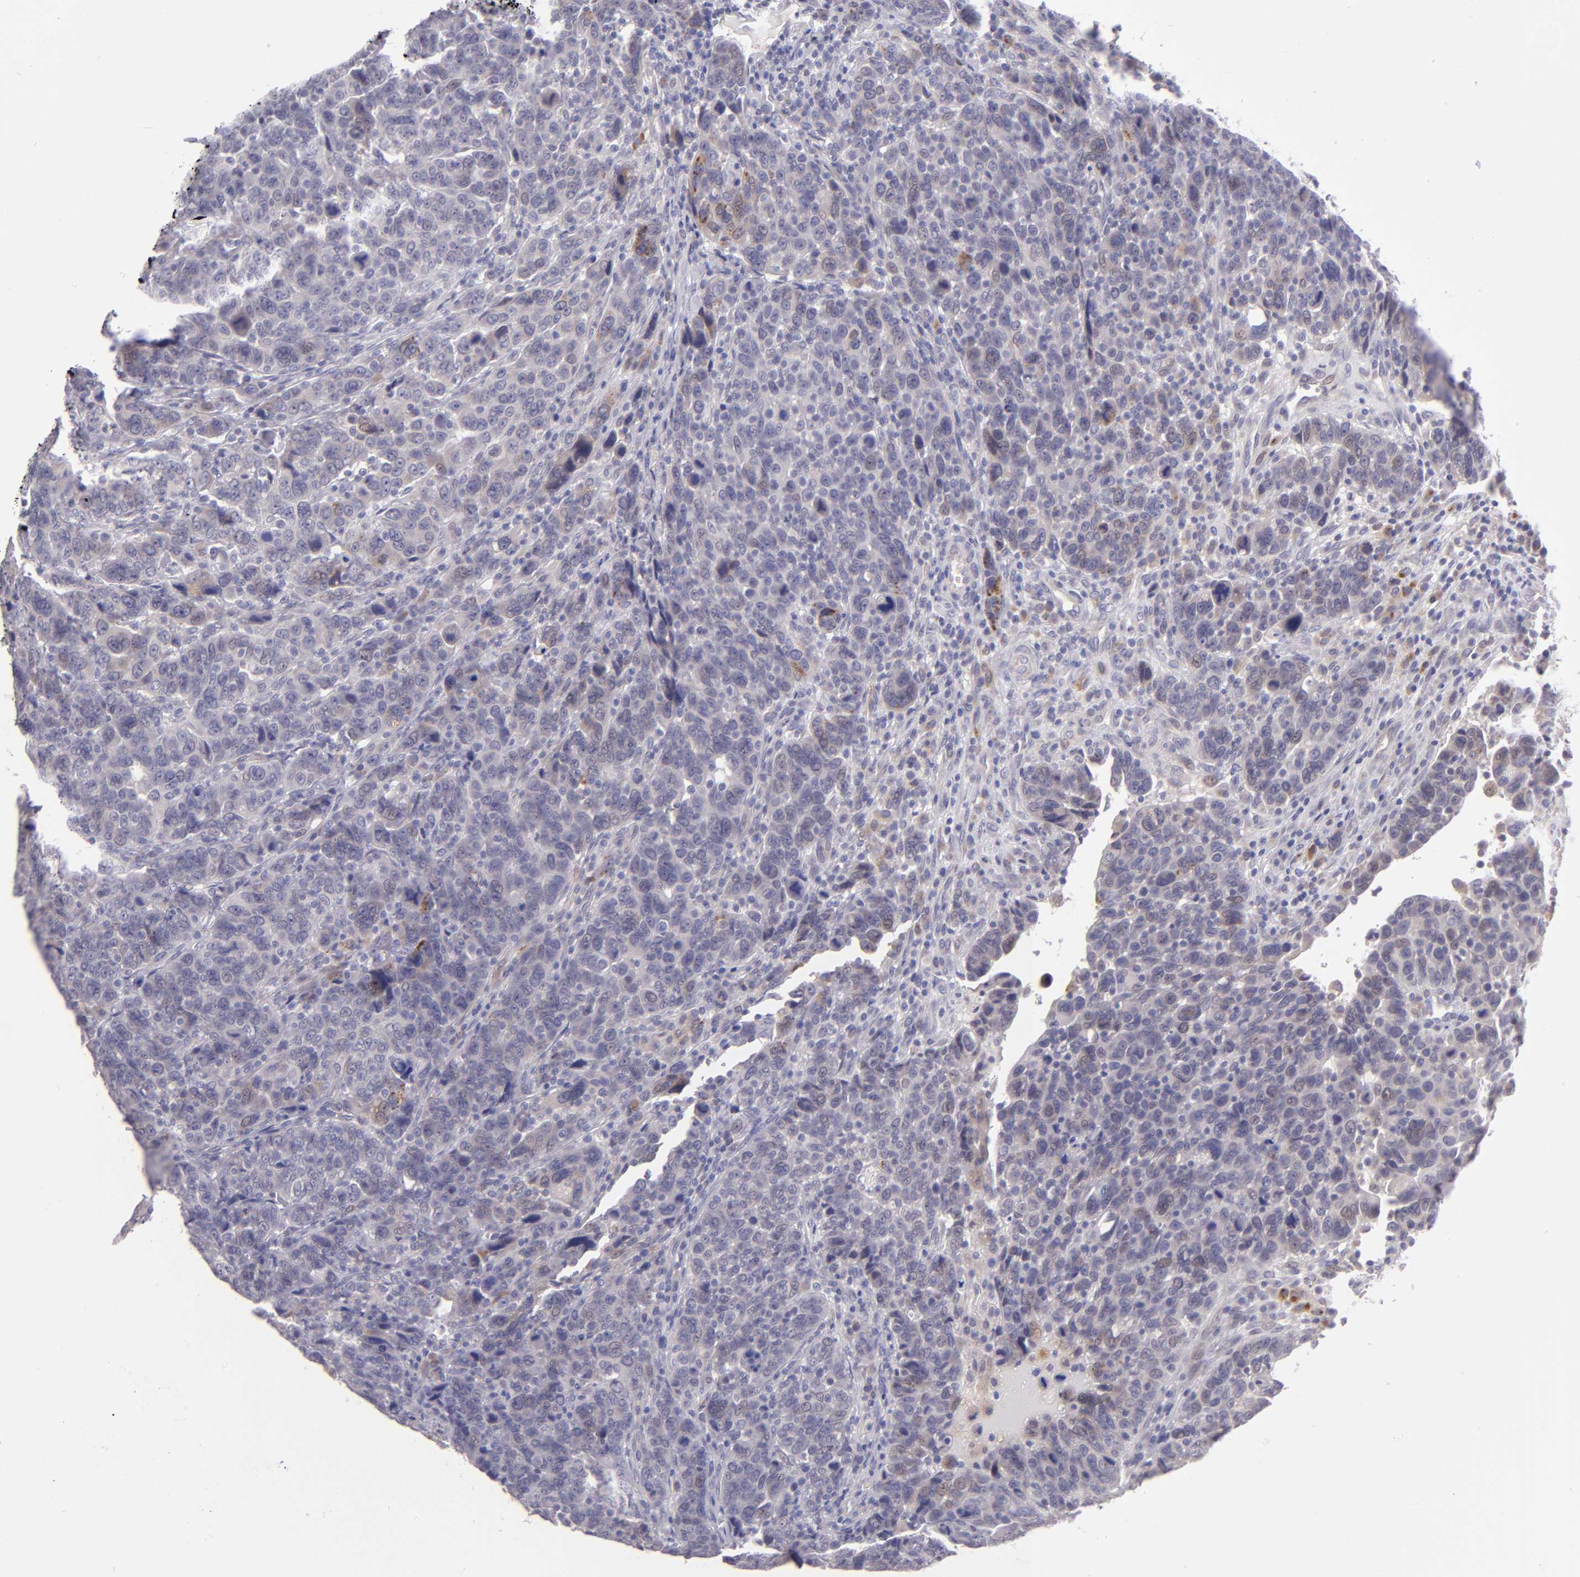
{"staining": {"intensity": "weak", "quantity": "<25%", "location": "cytoplasmic/membranous"}, "tissue": "breast cancer", "cell_type": "Tumor cells", "image_type": "cancer", "snomed": [{"axis": "morphology", "description": "Duct carcinoma"}, {"axis": "topography", "description": "Breast"}], "caption": "Tumor cells show no significant protein staining in breast cancer (infiltrating ductal carcinoma).", "gene": "TRAF3", "patient": {"sex": "female", "age": 37}}